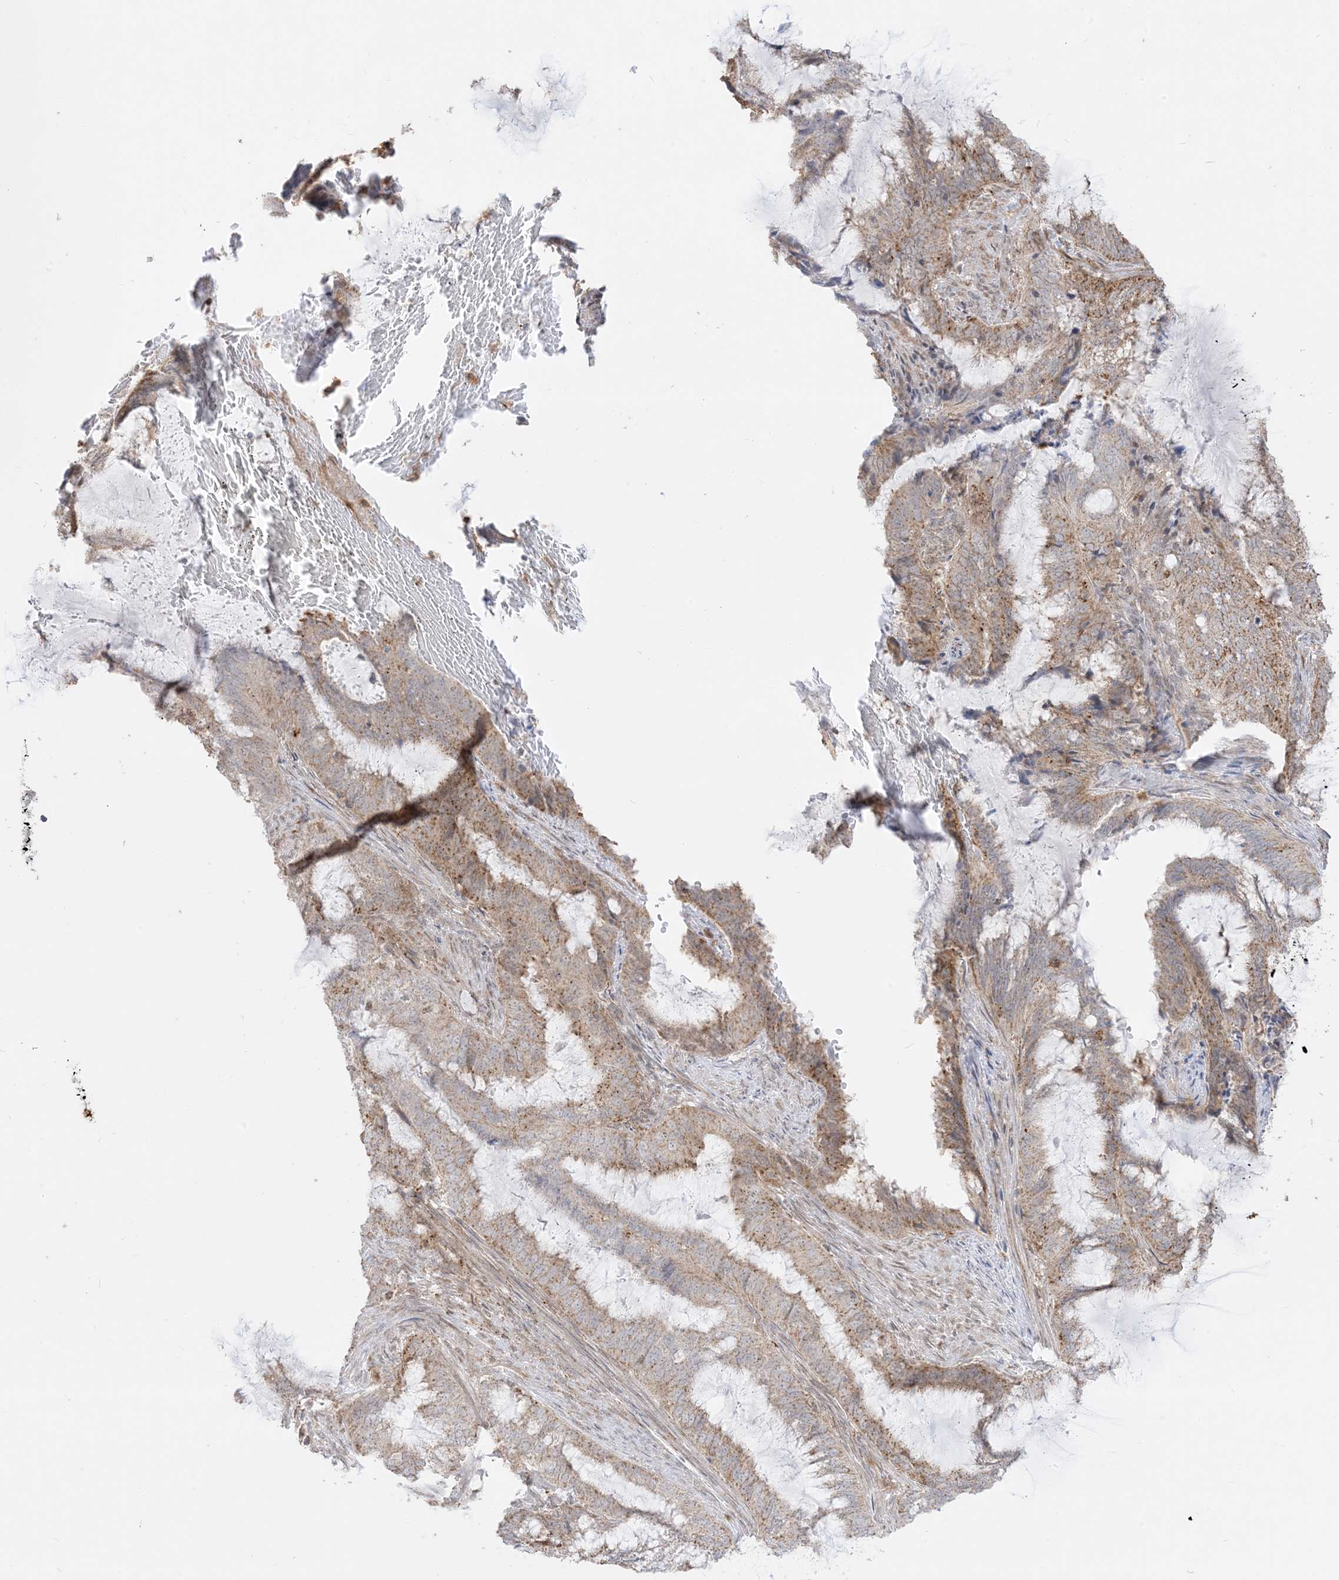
{"staining": {"intensity": "moderate", "quantity": "25%-75%", "location": "cytoplasmic/membranous"}, "tissue": "endometrial cancer", "cell_type": "Tumor cells", "image_type": "cancer", "snomed": [{"axis": "morphology", "description": "Adenocarcinoma, NOS"}, {"axis": "topography", "description": "Endometrium"}], "caption": "IHC photomicrograph of neoplastic tissue: human adenocarcinoma (endometrial) stained using immunohistochemistry (IHC) demonstrates medium levels of moderate protein expression localized specifically in the cytoplasmic/membranous of tumor cells, appearing as a cytoplasmic/membranous brown color.", "gene": "KANSL3", "patient": {"sex": "female", "age": 51}}